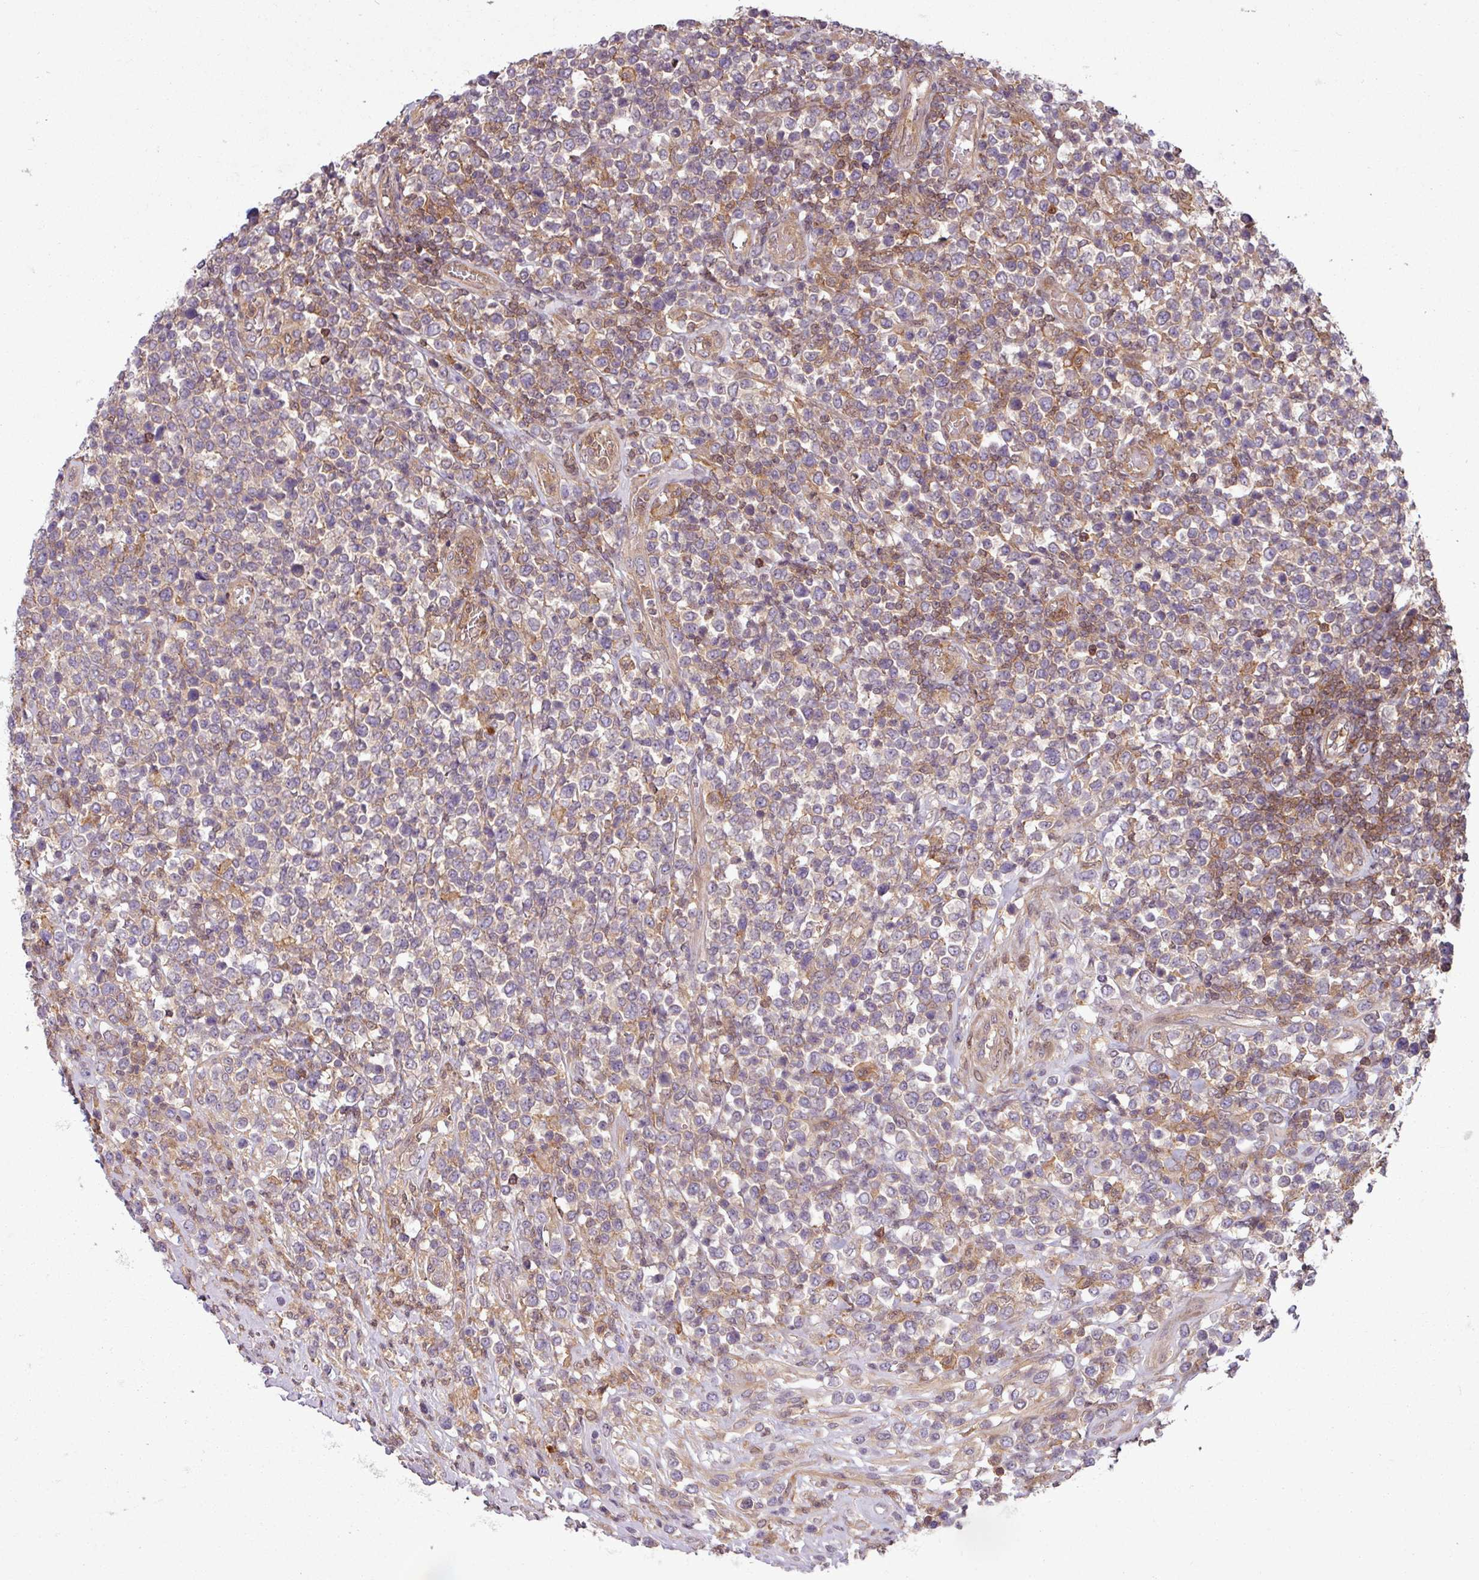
{"staining": {"intensity": "negative", "quantity": "none", "location": "none"}, "tissue": "lymphoma", "cell_type": "Tumor cells", "image_type": "cancer", "snomed": [{"axis": "morphology", "description": "Malignant lymphoma, non-Hodgkin's type, High grade"}, {"axis": "topography", "description": "Soft tissue"}], "caption": "A micrograph of human lymphoma is negative for staining in tumor cells.", "gene": "SH3BGRL", "patient": {"sex": "female", "age": 56}}